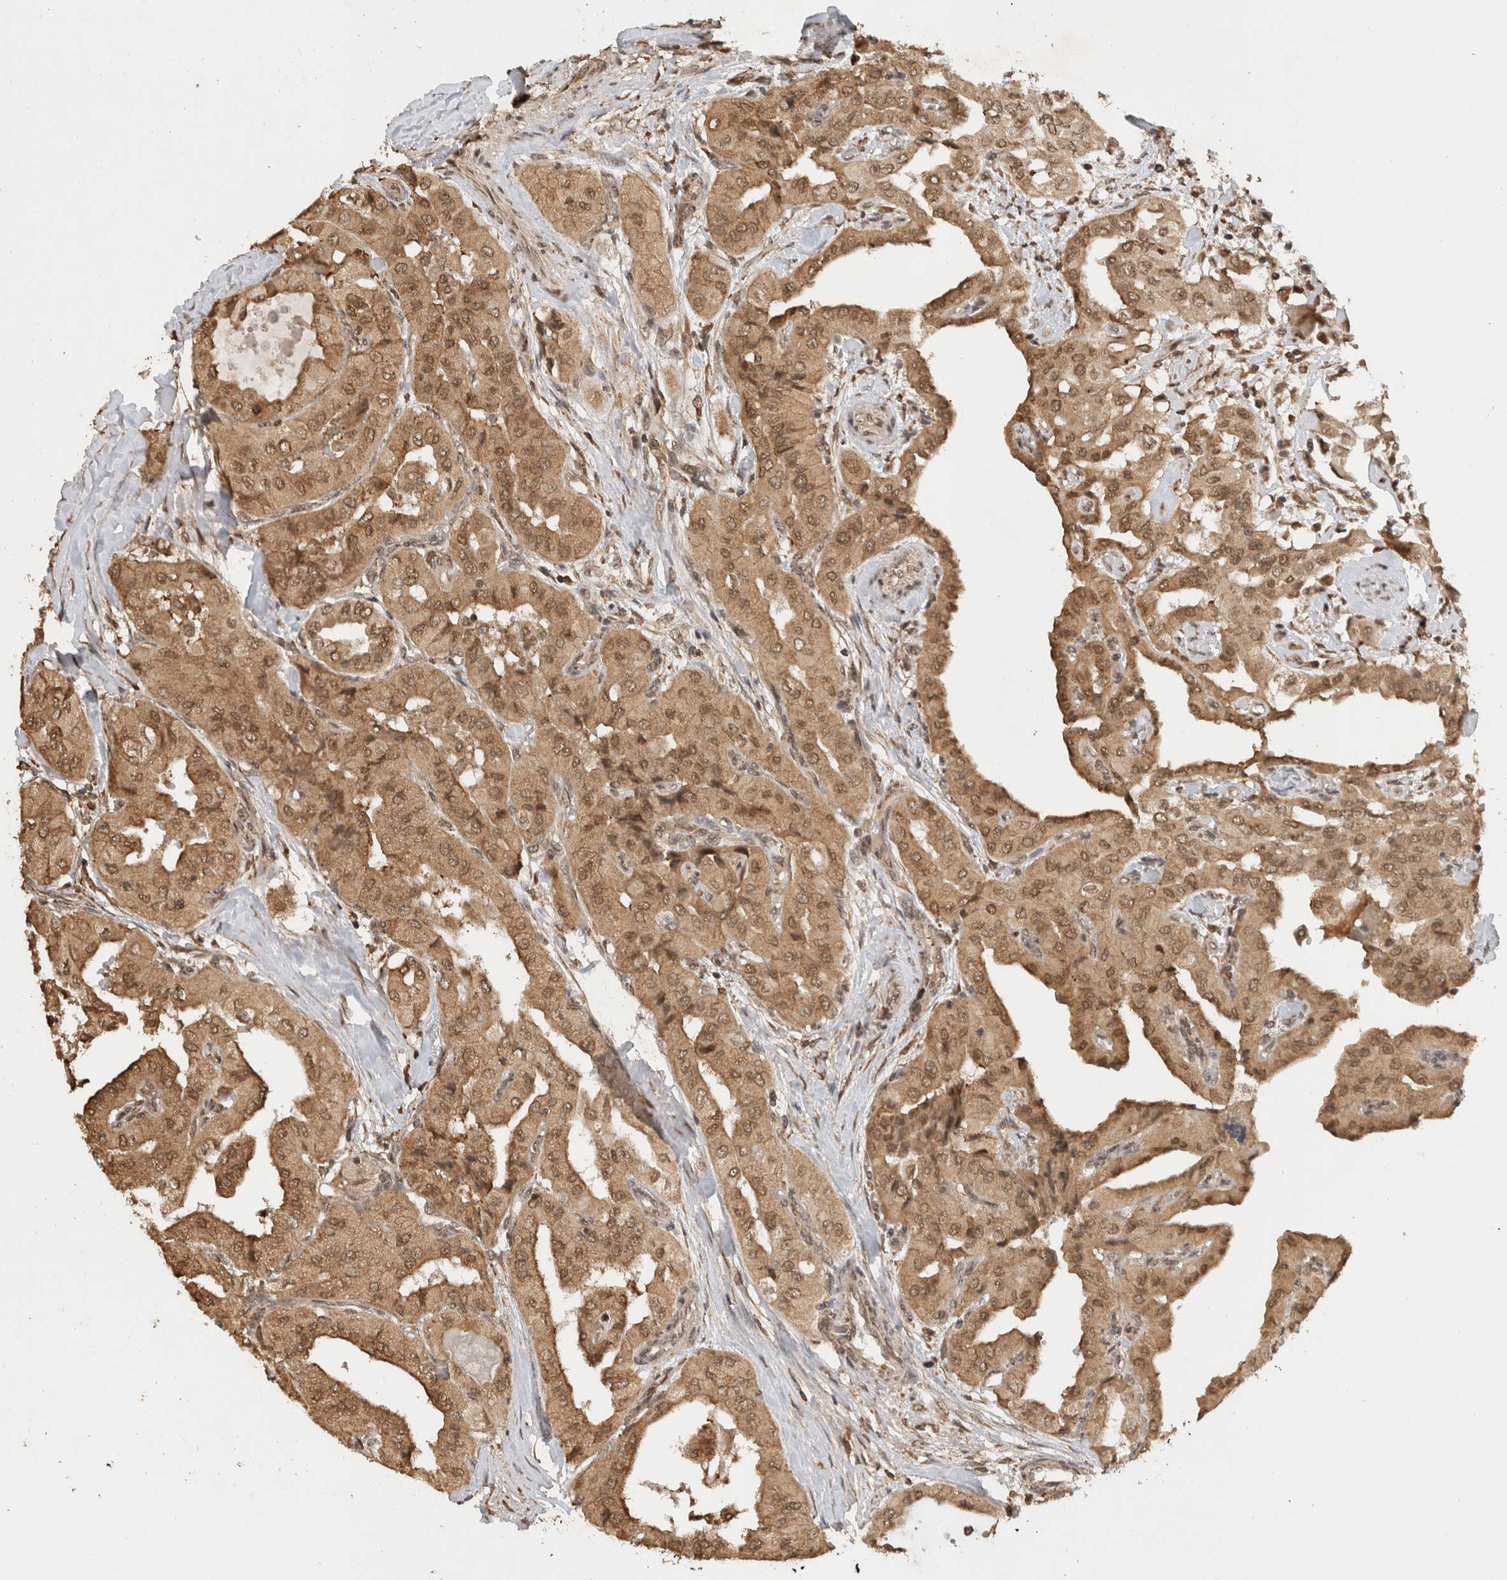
{"staining": {"intensity": "moderate", "quantity": ">75%", "location": "cytoplasmic/membranous,nuclear"}, "tissue": "thyroid cancer", "cell_type": "Tumor cells", "image_type": "cancer", "snomed": [{"axis": "morphology", "description": "Papillary adenocarcinoma, NOS"}, {"axis": "topography", "description": "Thyroid gland"}], "caption": "Brown immunohistochemical staining in human papillary adenocarcinoma (thyroid) demonstrates moderate cytoplasmic/membranous and nuclear positivity in about >75% of tumor cells. (DAB (3,3'-diaminobenzidine) IHC, brown staining for protein, blue staining for nuclei).", "gene": "C1orf21", "patient": {"sex": "female", "age": 59}}